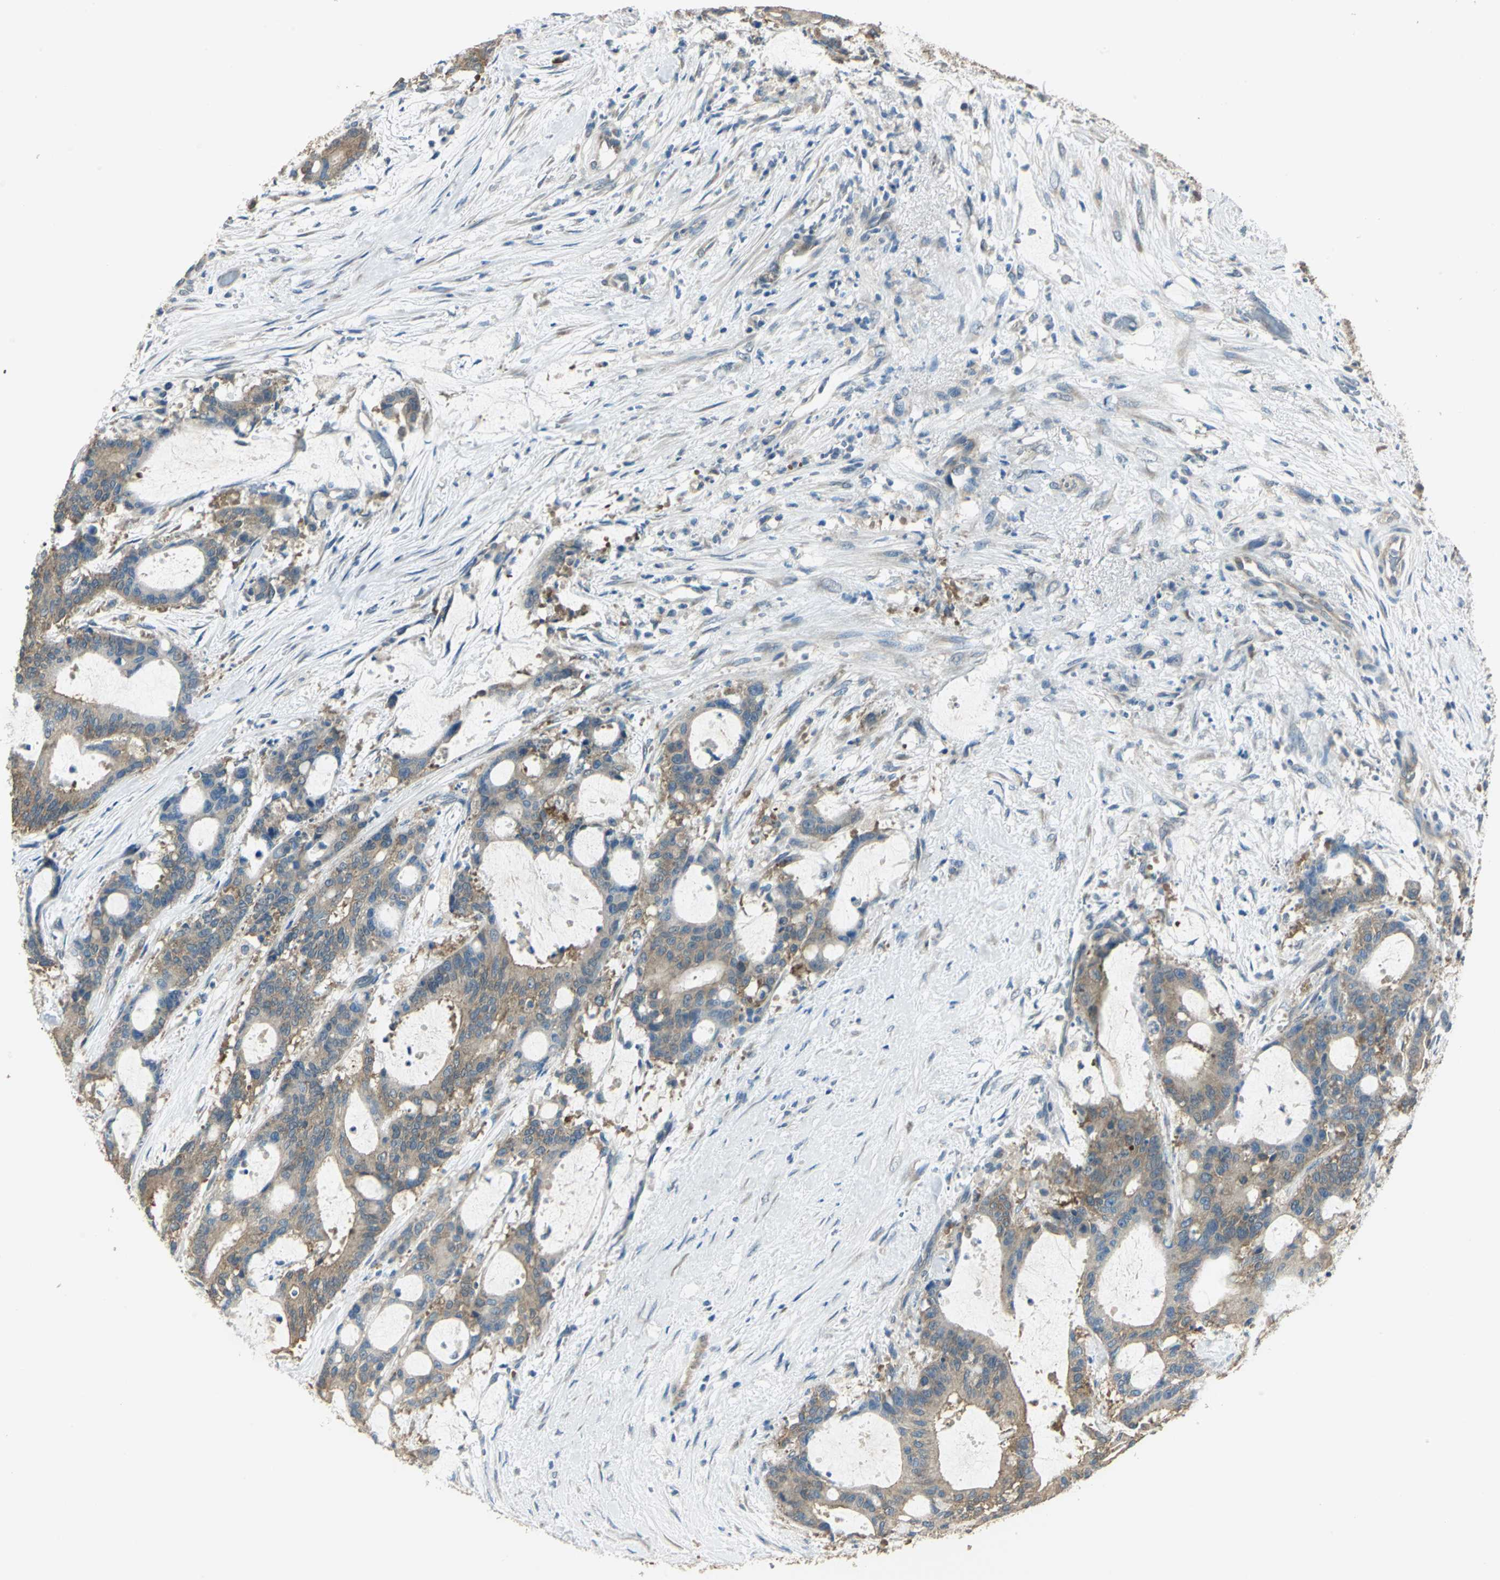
{"staining": {"intensity": "moderate", "quantity": ">75%", "location": "cytoplasmic/membranous"}, "tissue": "liver cancer", "cell_type": "Tumor cells", "image_type": "cancer", "snomed": [{"axis": "morphology", "description": "Cholangiocarcinoma"}, {"axis": "topography", "description": "Liver"}], "caption": "Immunohistochemical staining of cholangiocarcinoma (liver) exhibits moderate cytoplasmic/membranous protein expression in approximately >75% of tumor cells. Ihc stains the protein of interest in brown and the nuclei are stained blue.", "gene": "SHC2", "patient": {"sex": "female", "age": 73}}